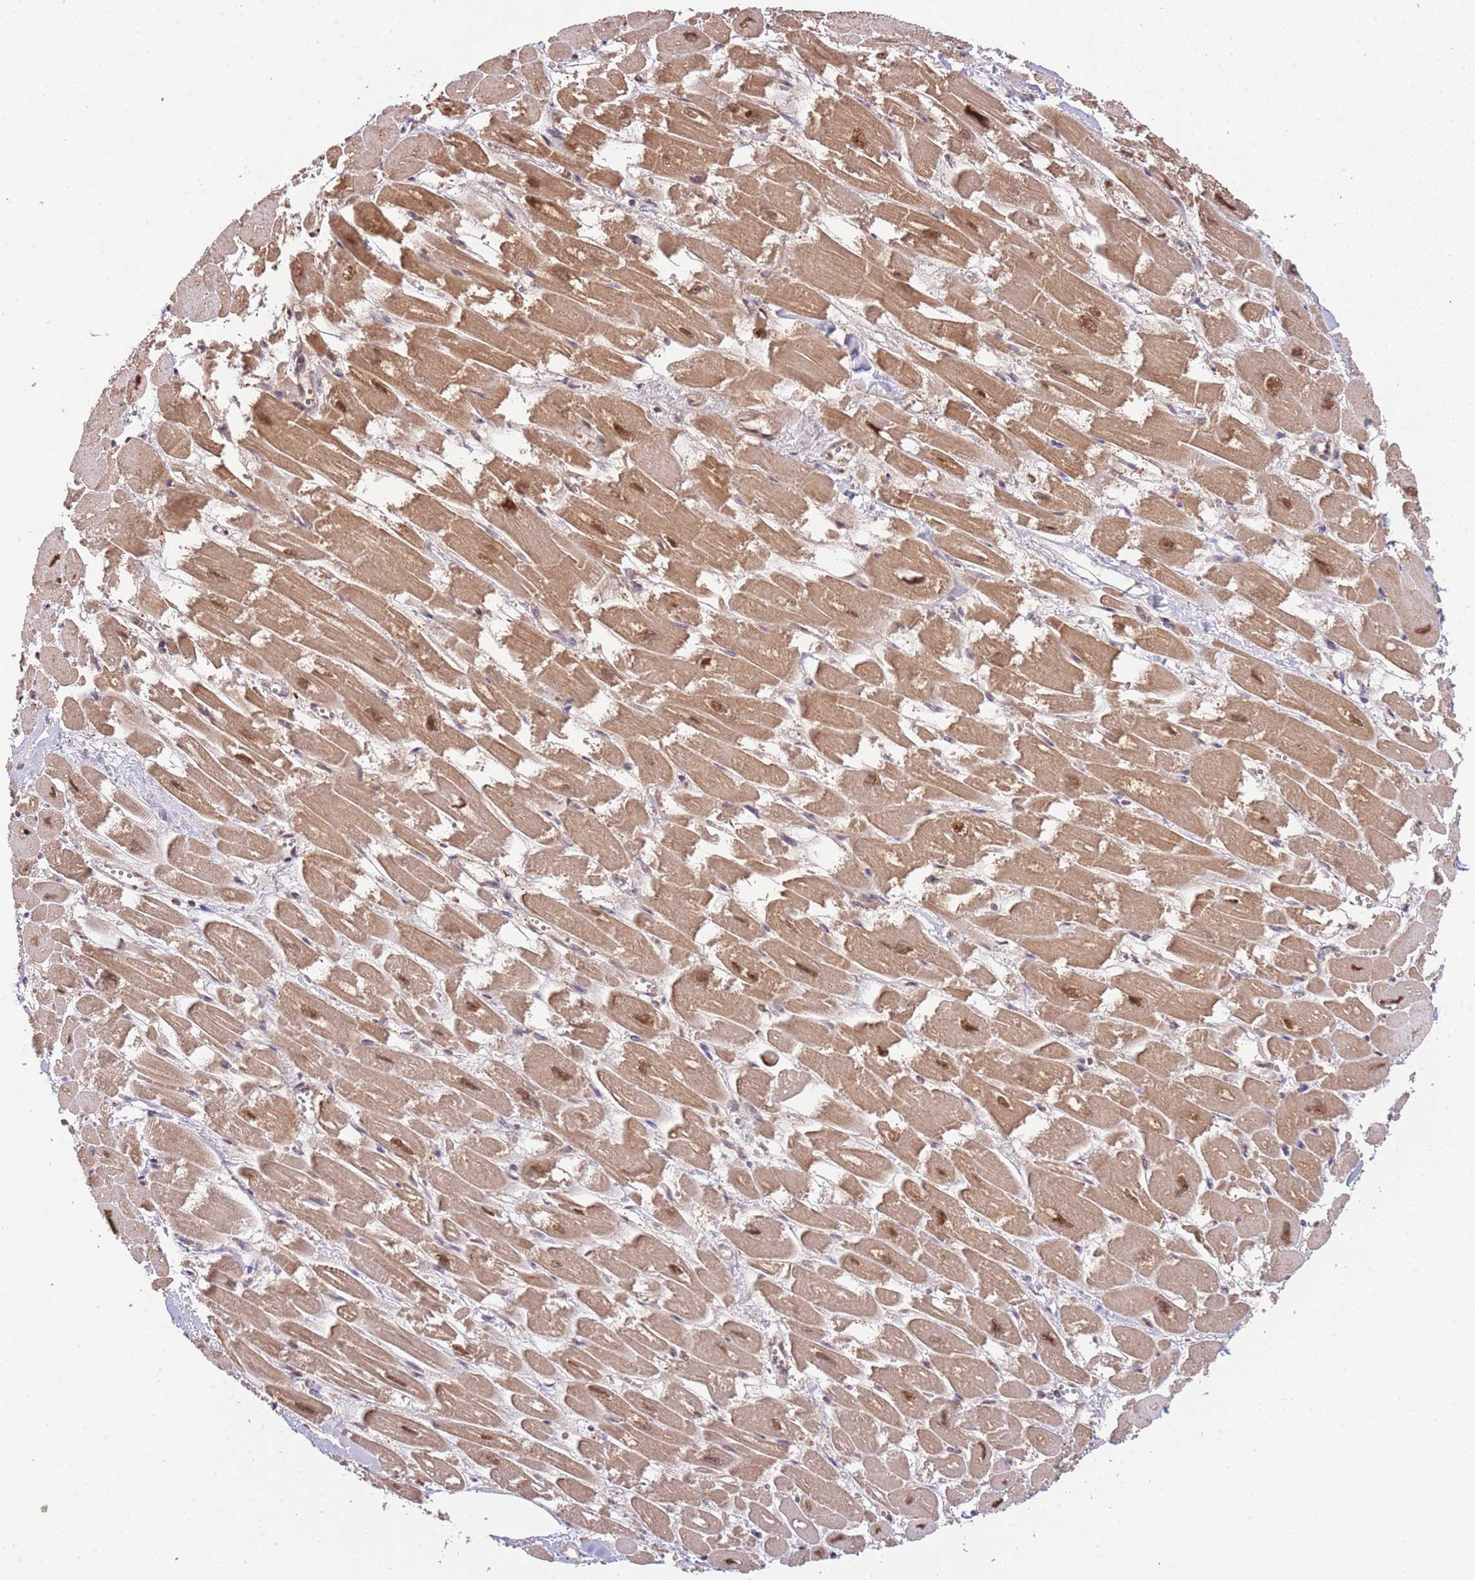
{"staining": {"intensity": "moderate", "quantity": ">75%", "location": "cytoplasmic/membranous,nuclear"}, "tissue": "heart muscle", "cell_type": "Cardiomyocytes", "image_type": "normal", "snomed": [{"axis": "morphology", "description": "Normal tissue, NOS"}, {"axis": "topography", "description": "Heart"}], "caption": "An image of heart muscle stained for a protein displays moderate cytoplasmic/membranous,nuclear brown staining in cardiomyocytes.", "gene": "PLSCR5", "patient": {"sex": "male", "age": 54}}